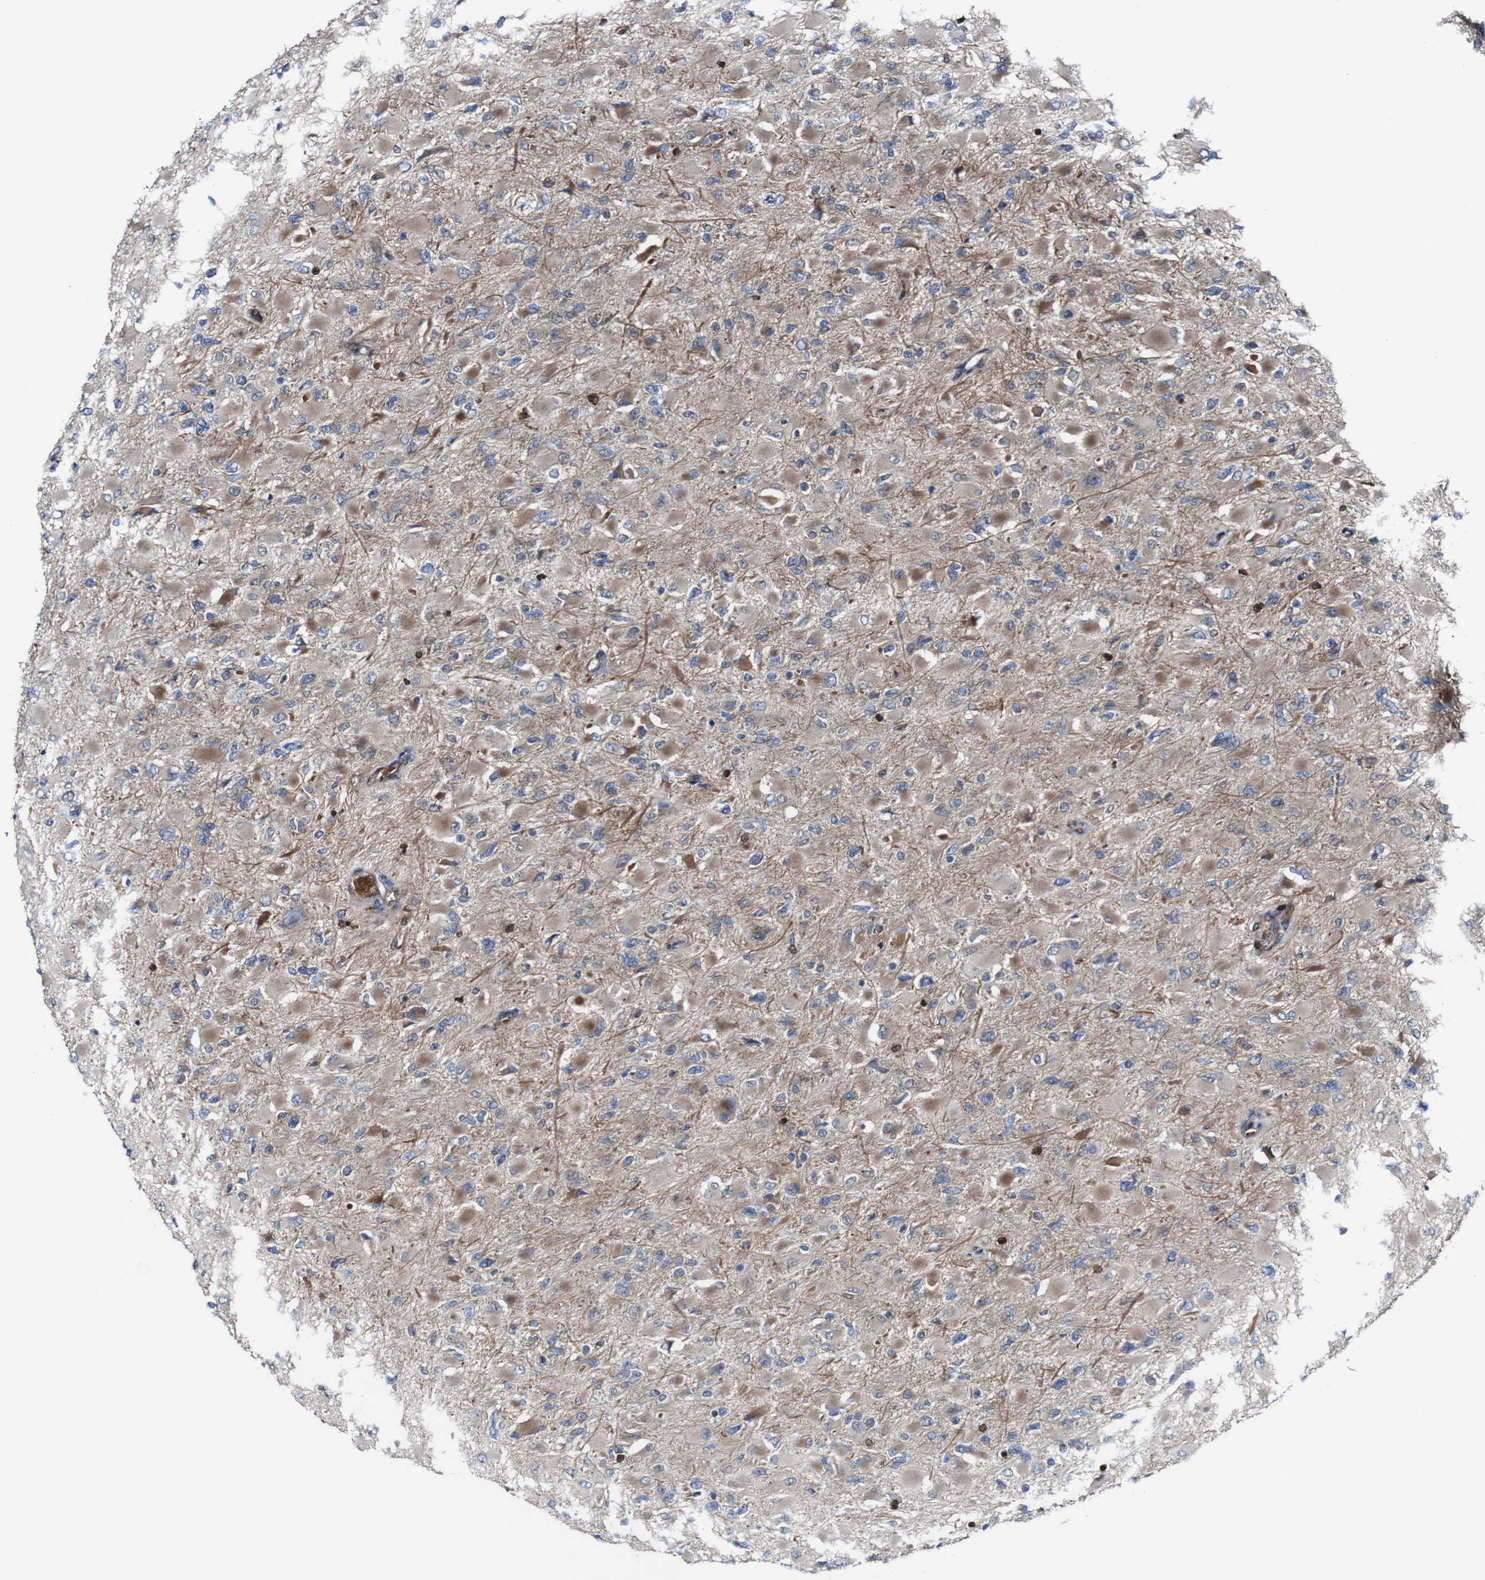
{"staining": {"intensity": "negative", "quantity": "none", "location": "none"}, "tissue": "glioma", "cell_type": "Tumor cells", "image_type": "cancer", "snomed": [{"axis": "morphology", "description": "Glioma, malignant, High grade"}, {"axis": "topography", "description": "Cerebral cortex"}], "caption": "The micrograph shows no staining of tumor cells in malignant glioma (high-grade). (DAB (3,3'-diaminobenzidine) IHC with hematoxylin counter stain).", "gene": "JAK2", "patient": {"sex": "female", "age": 36}}